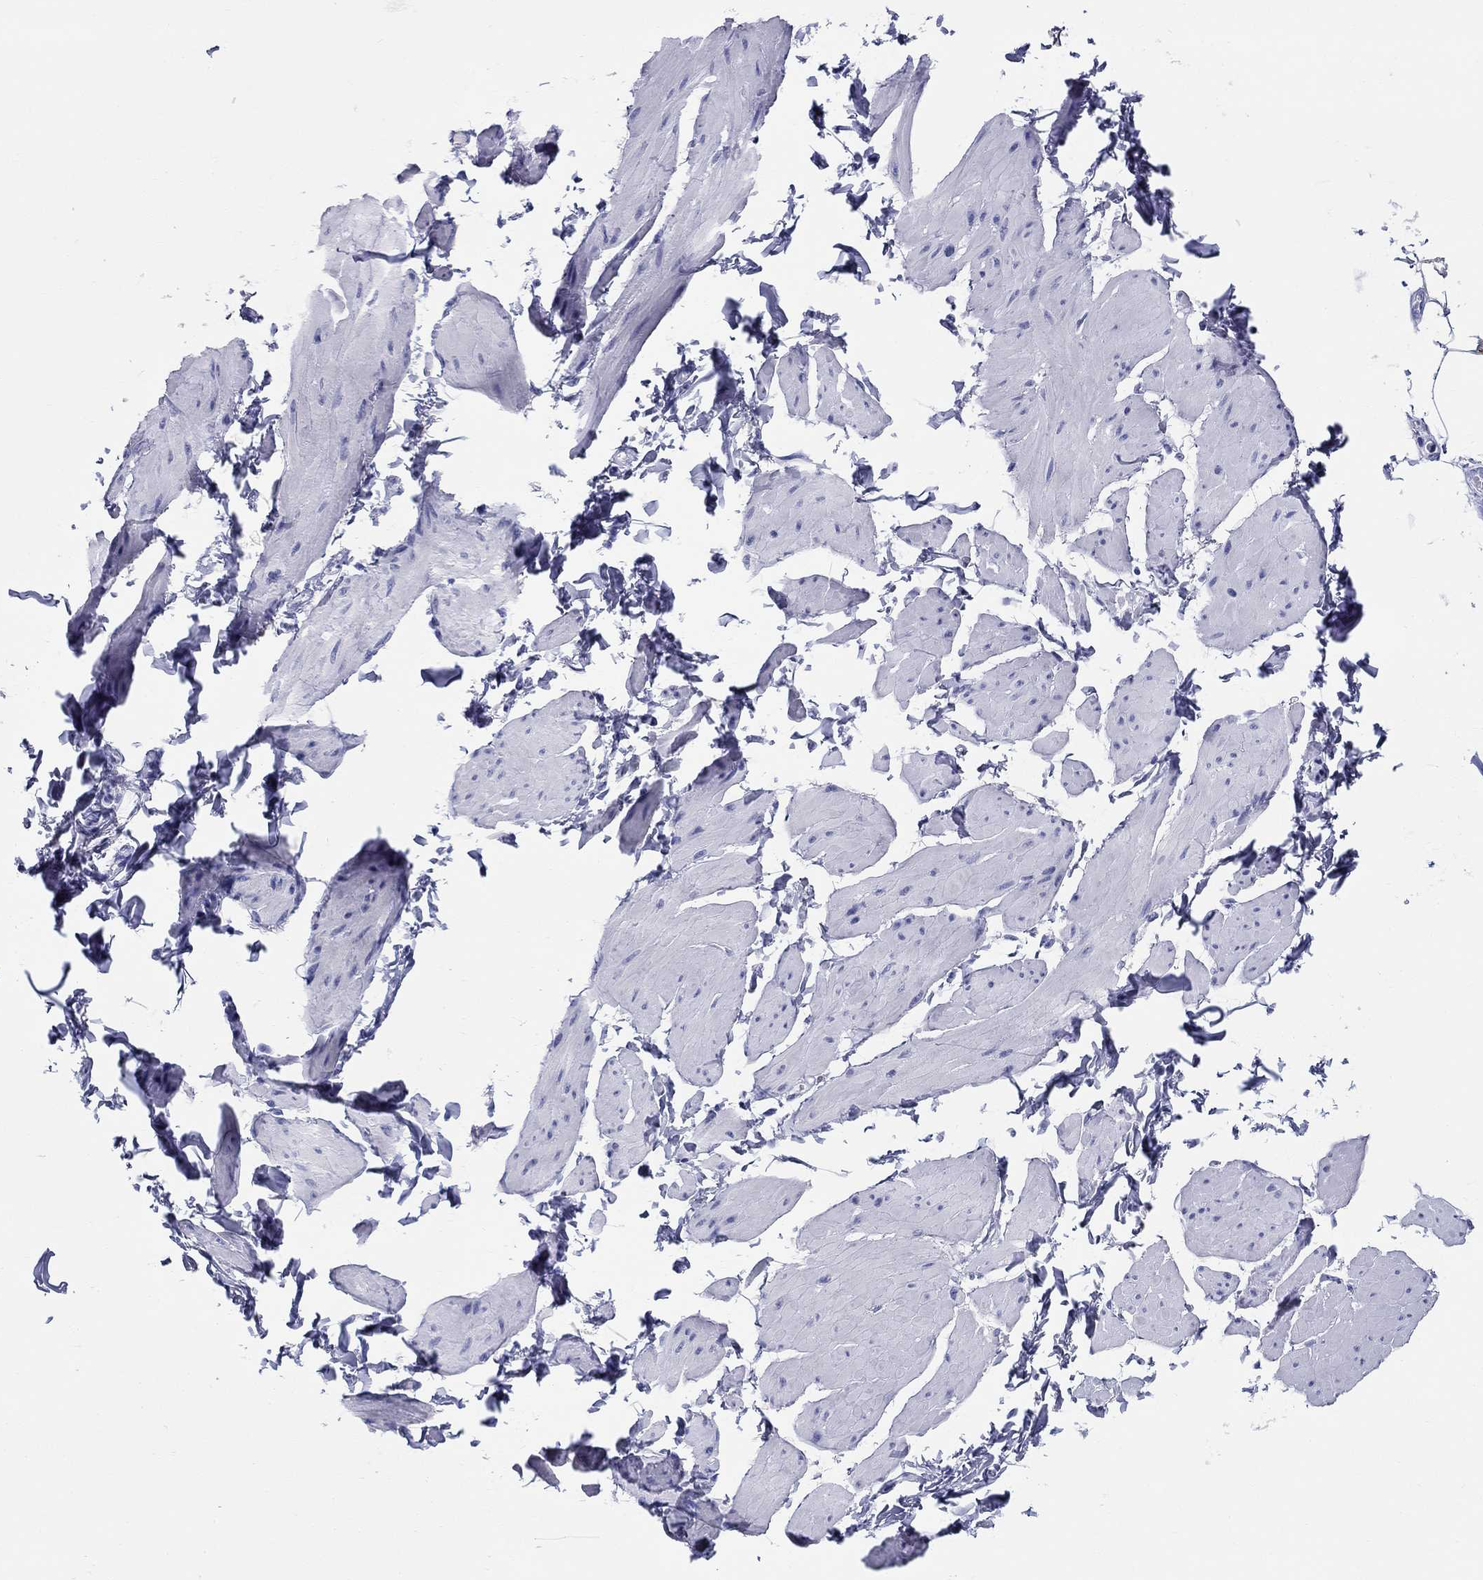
{"staining": {"intensity": "negative", "quantity": "none", "location": "none"}, "tissue": "smooth muscle", "cell_type": "Smooth muscle cells", "image_type": "normal", "snomed": [{"axis": "morphology", "description": "Normal tissue, NOS"}, {"axis": "topography", "description": "Adipose tissue"}, {"axis": "topography", "description": "Smooth muscle"}, {"axis": "topography", "description": "Peripheral nerve tissue"}], "caption": "This photomicrograph is of unremarkable smooth muscle stained with immunohistochemistry (IHC) to label a protein in brown with the nuclei are counter-stained blue. There is no expression in smooth muscle cells.", "gene": "LAMP5", "patient": {"sex": "male", "age": 83}}